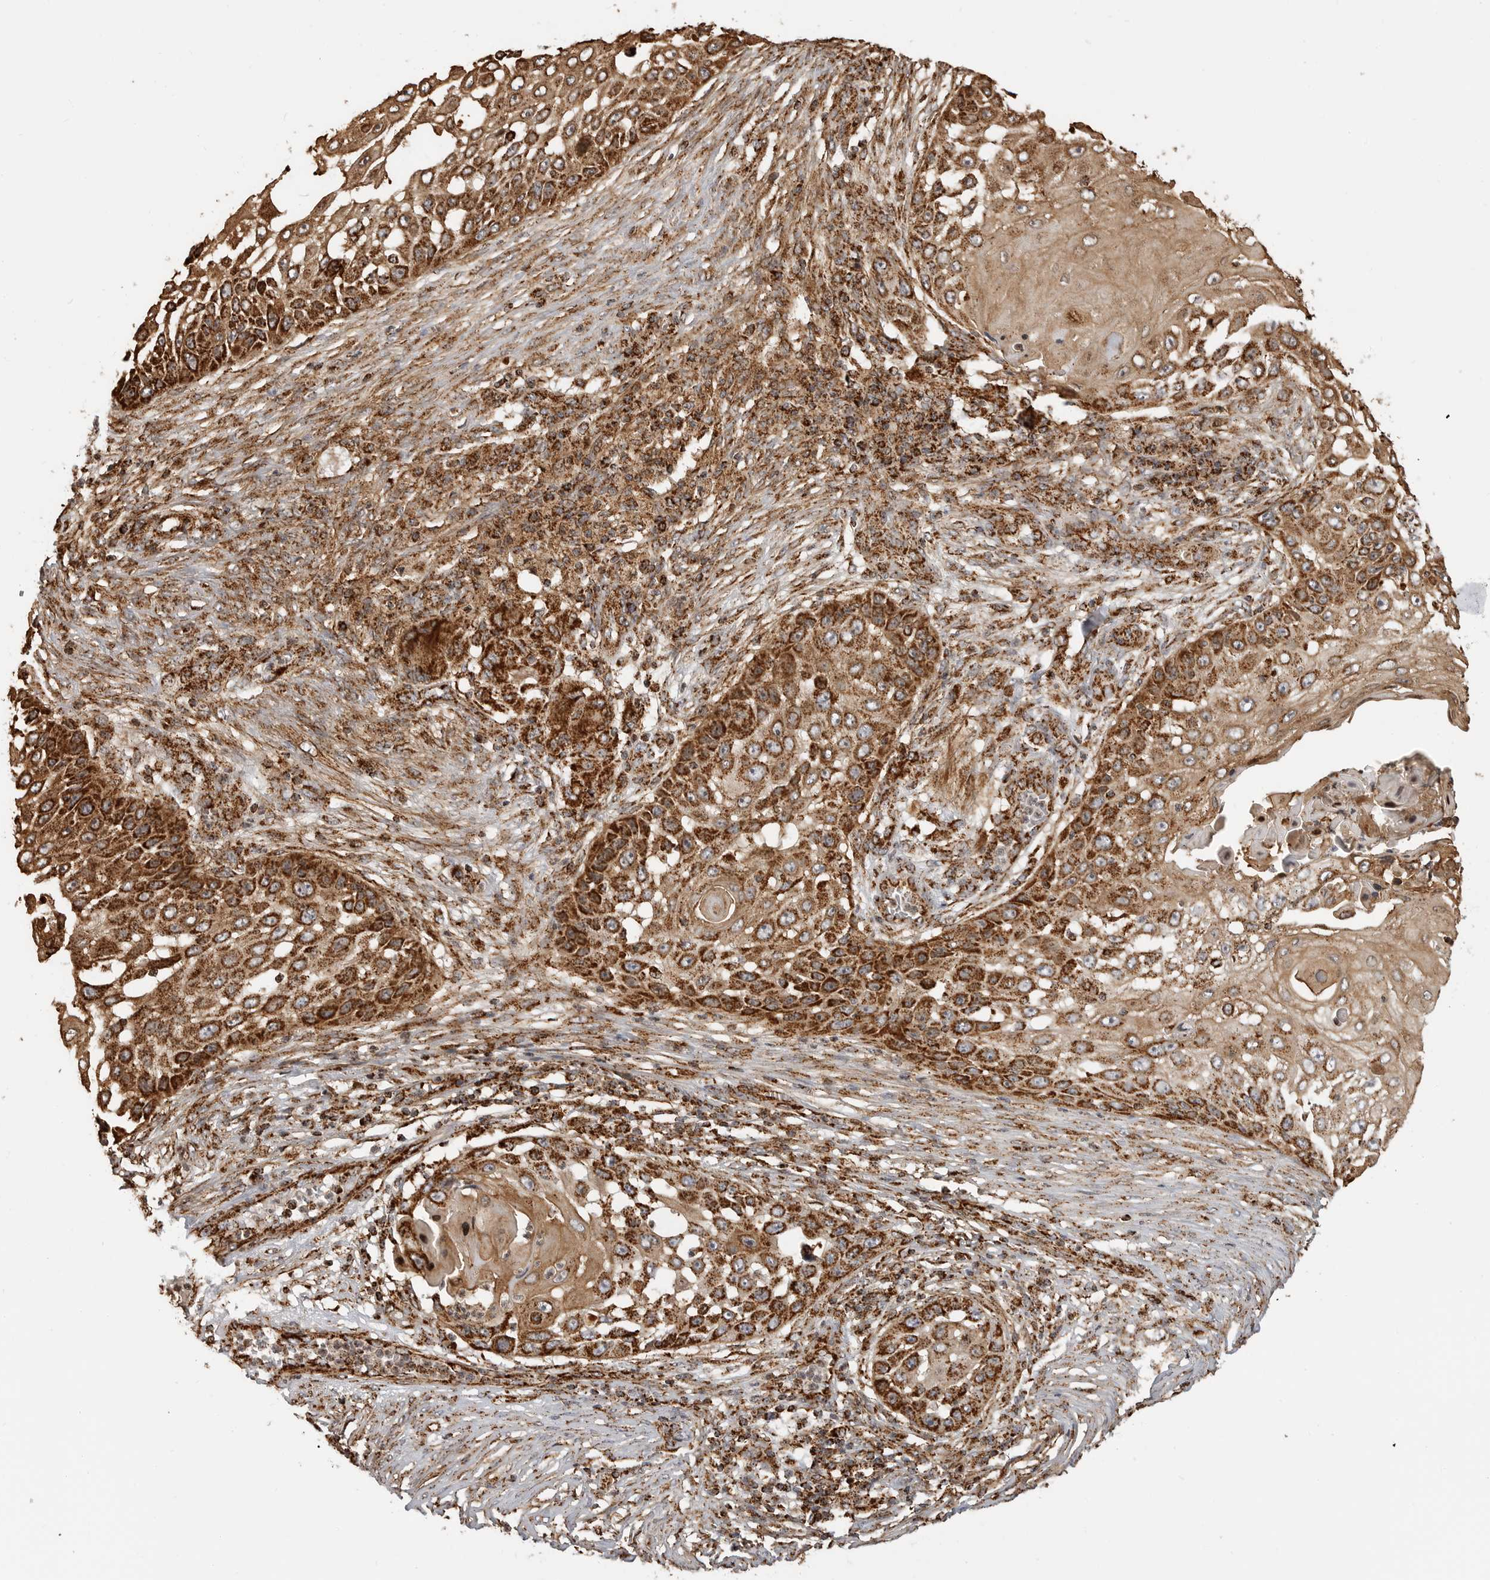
{"staining": {"intensity": "strong", "quantity": ">75%", "location": "cytoplasmic/membranous"}, "tissue": "skin cancer", "cell_type": "Tumor cells", "image_type": "cancer", "snomed": [{"axis": "morphology", "description": "Squamous cell carcinoma, NOS"}, {"axis": "topography", "description": "Skin"}], "caption": "A high-resolution histopathology image shows immunohistochemistry (IHC) staining of skin cancer, which exhibits strong cytoplasmic/membranous positivity in about >75% of tumor cells.", "gene": "BMP2K", "patient": {"sex": "female", "age": 44}}